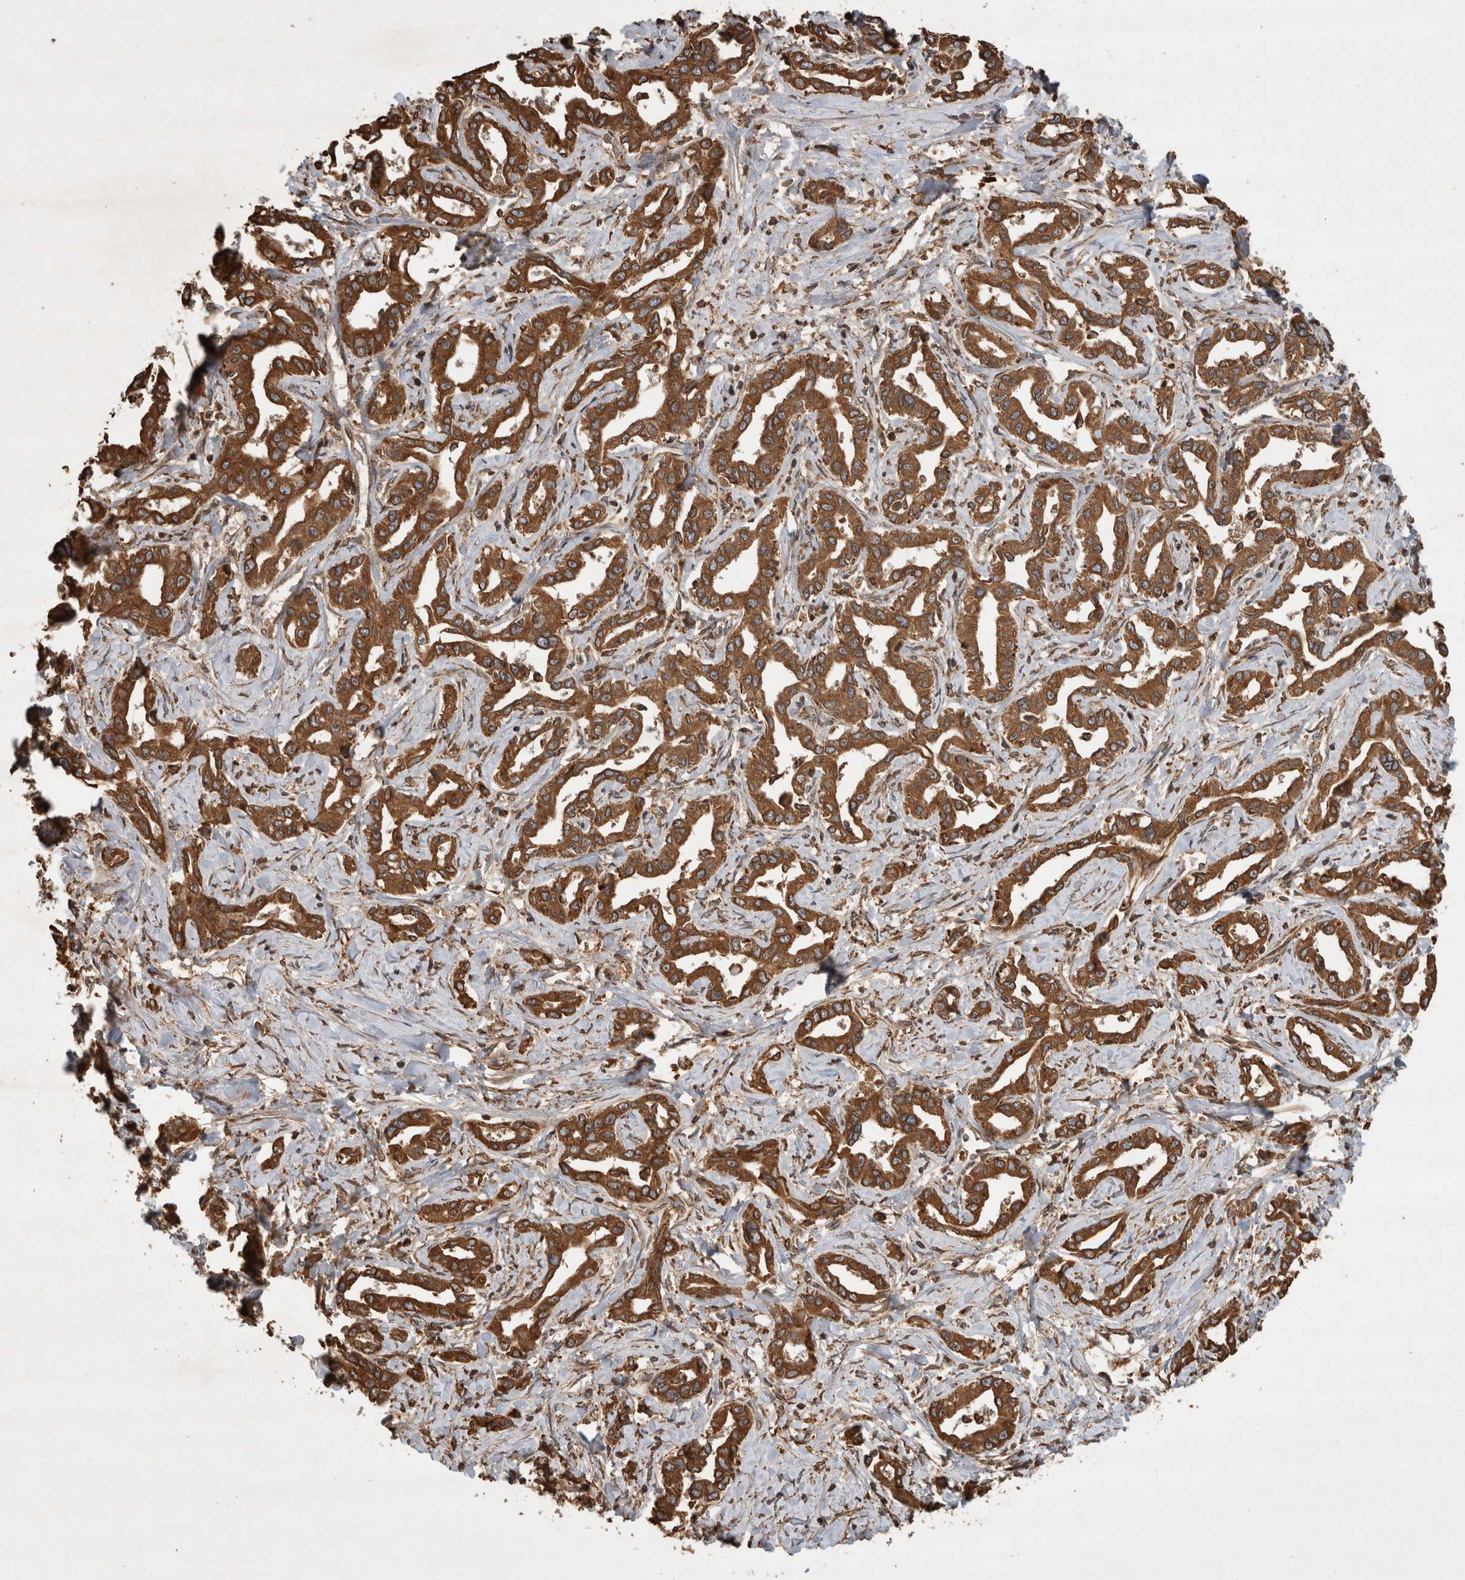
{"staining": {"intensity": "strong", "quantity": ">75%", "location": "cytoplasmic/membranous"}, "tissue": "liver cancer", "cell_type": "Tumor cells", "image_type": "cancer", "snomed": [{"axis": "morphology", "description": "Cholangiocarcinoma"}, {"axis": "topography", "description": "Liver"}], "caption": "Liver cholangiocarcinoma stained for a protein demonstrates strong cytoplasmic/membranous positivity in tumor cells.", "gene": "OTUD7B", "patient": {"sex": "male", "age": 59}}